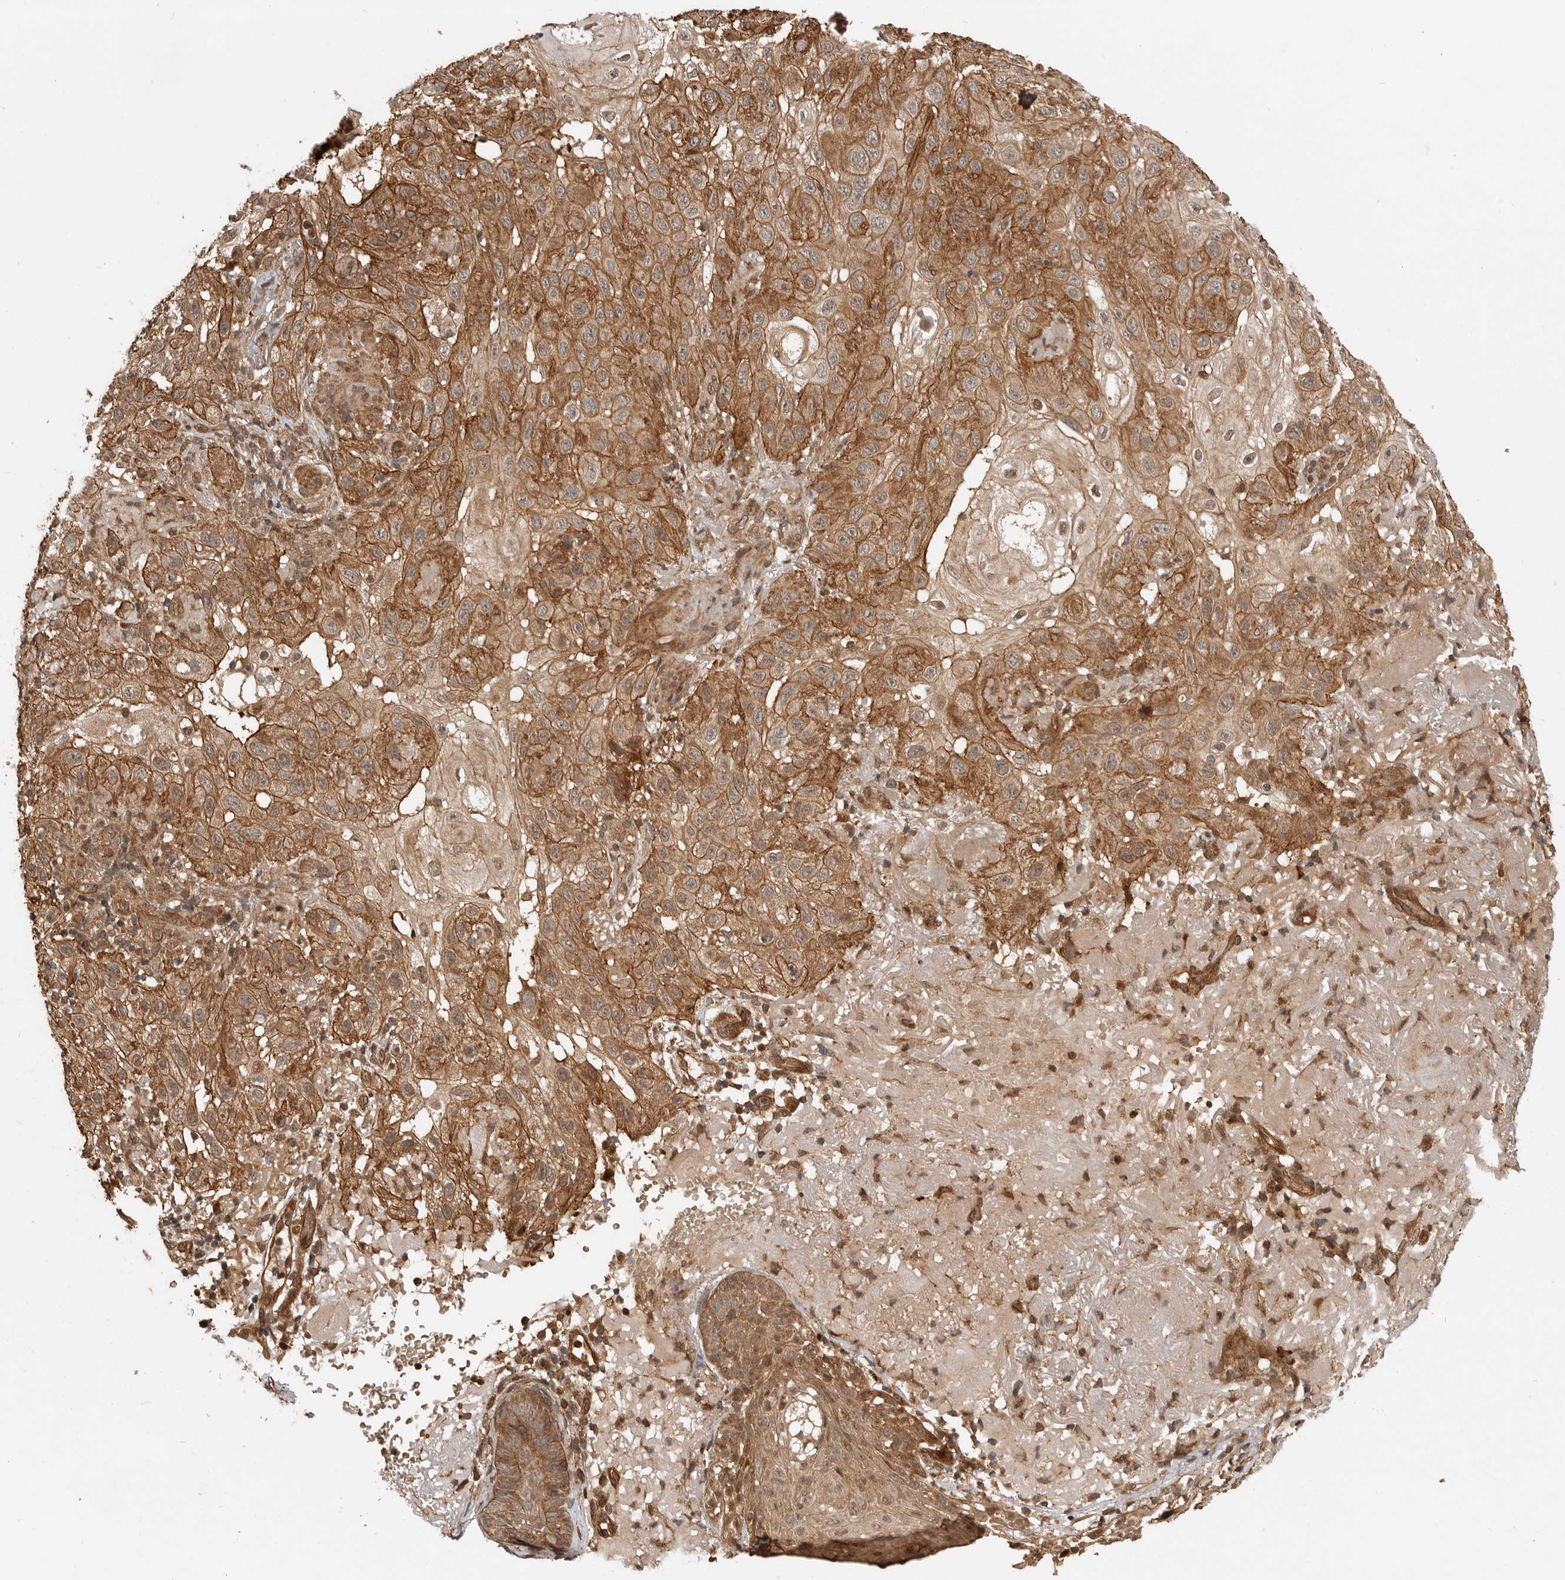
{"staining": {"intensity": "moderate", "quantity": ">75%", "location": "cytoplasmic/membranous"}, "tissue": "skin cancer", "cell_type": "Tumor cells", "image_type": "cancer", "snomed": [{"axis": "morphology", "description": "Normal tissue, NOS"}, {"axis": "morphology", "description": "Squamous cell carcinoma, NOS"}, {"axis": "topography", "description": "Skin"}], "caption": "An immunohistochemistry photomicrograph of neoplastic tissue is shown. Protein staining in brown shows moderate cytoplasmic/membranous positivity in skin cancer within tumor cells.", "gene": "ADPRS", "patient": {"sex": "female", "age": 96}}